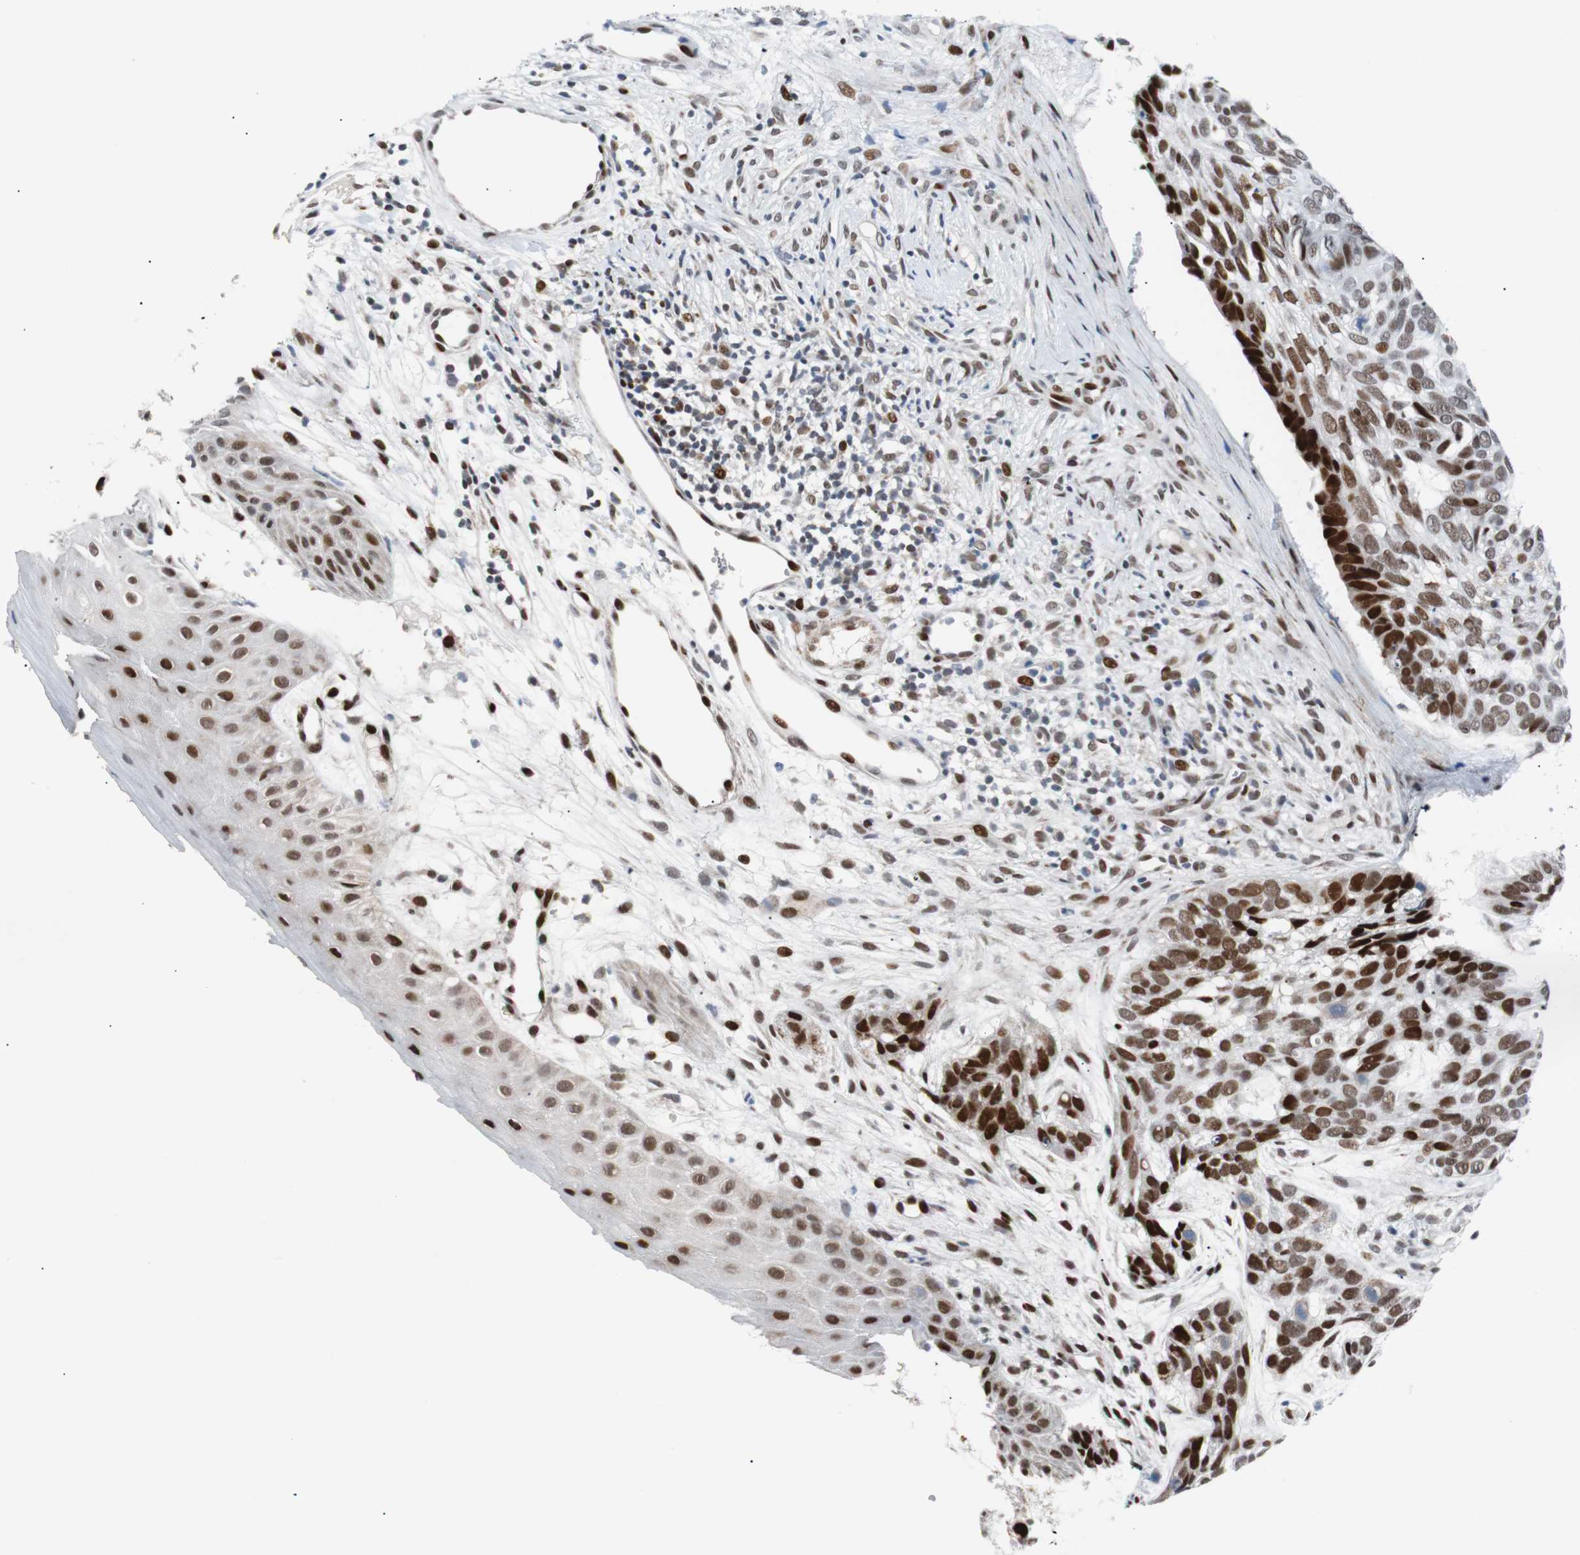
{"staining": {"intensity": "strong", "quantity": ">75%", "location": "nuclear"}, "tissue": "skin cancer", "cell_type": "Tumor cells", "image_type": "cancer", "snomed": [{"axis": "morphology", "description": "Basal cell carcinoma"}, {"axis": "topography", "description": "Skin"}], "caption": "Skin cancer (basal cell carcinoma) stained with a brown dye demonstrates strong nuclear positive staining in about >75% of tumor cells.", "gene": "NBL1", "patient": {"sex": "male", "age": 87}}